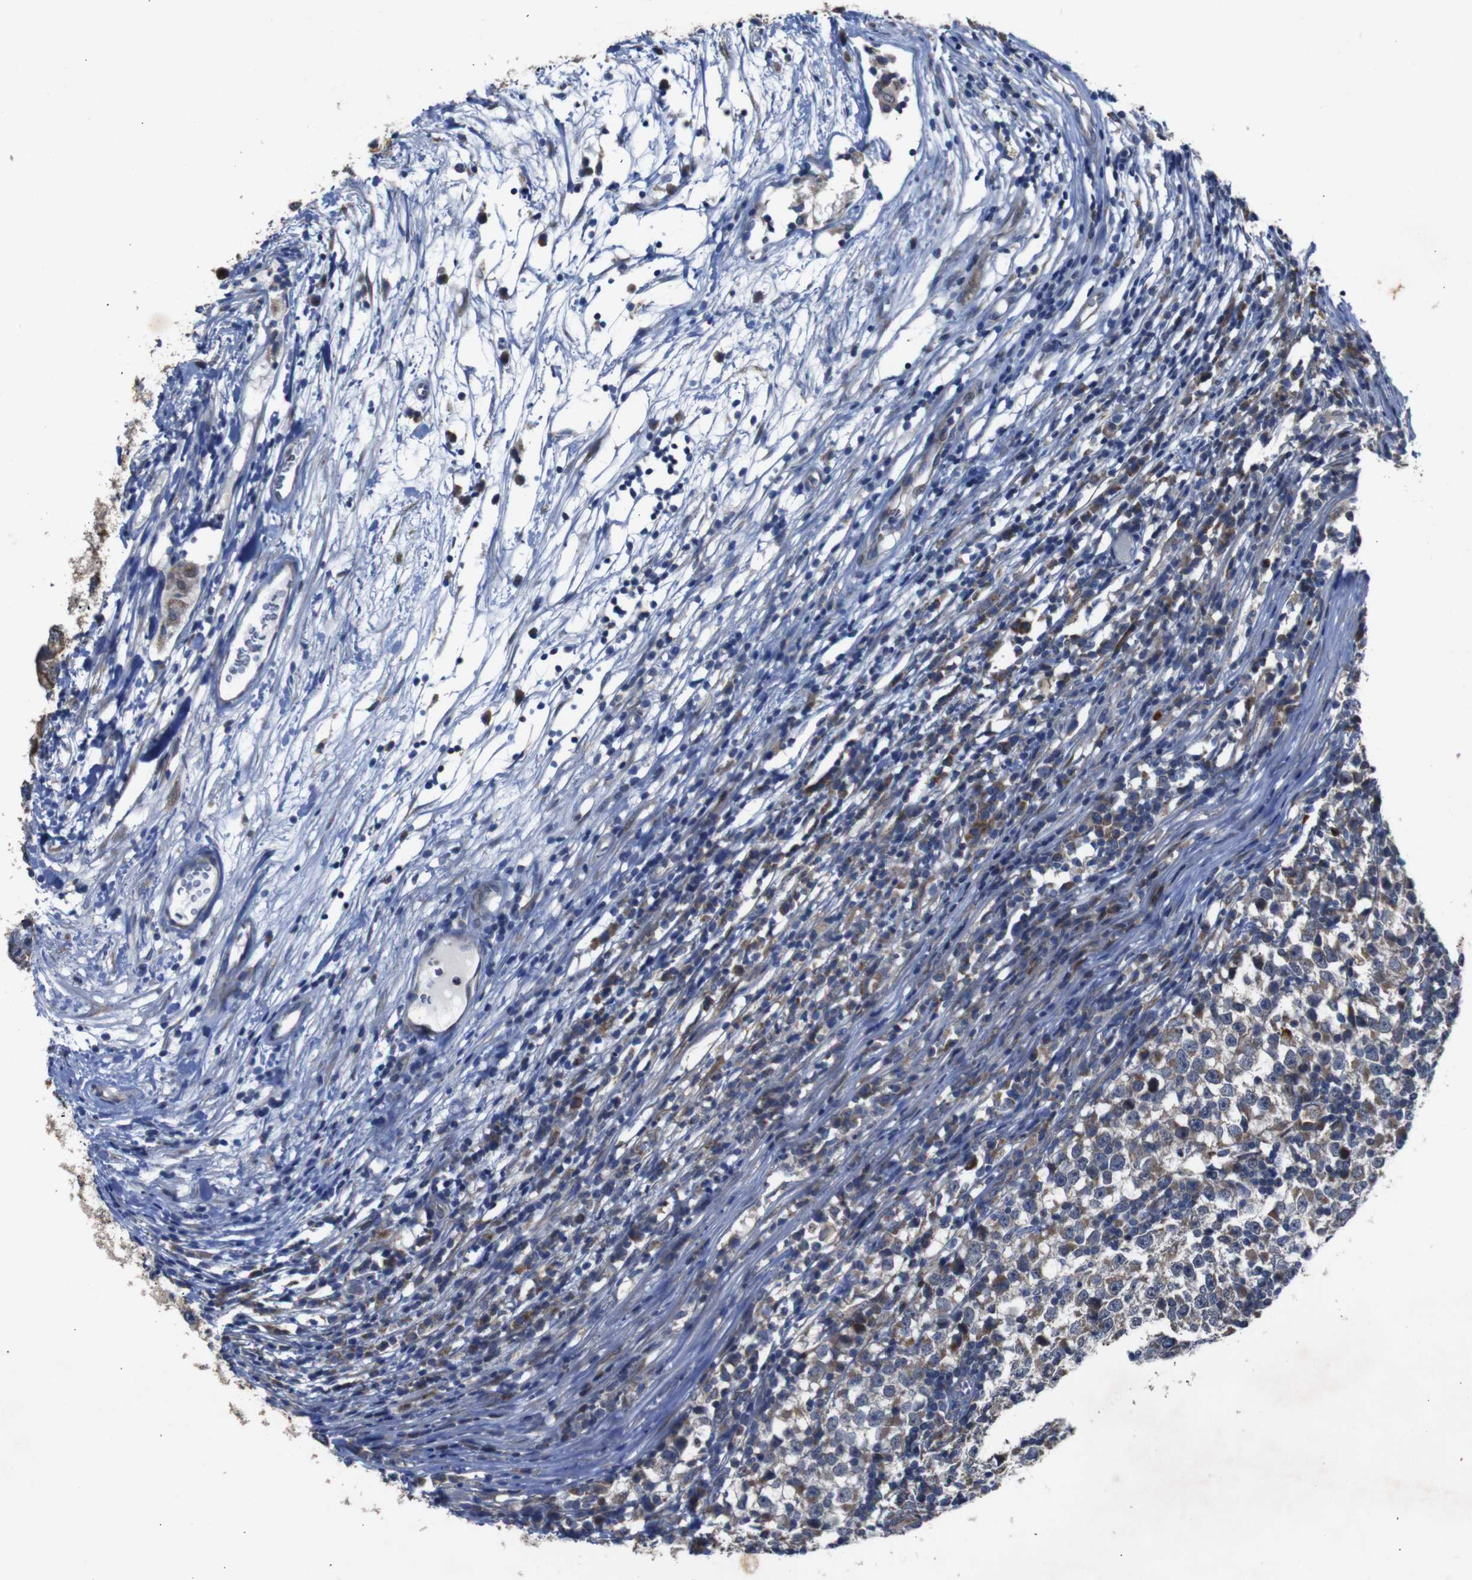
{"staining": {"intensity": "moderate", "quantity": "25%-75%", "location": "cytoplasmic/membranous"}, "tissue": "testis cancer", "cell_type": "Tumor cells", "image_type": "cancer", "snomed": [{"axis": "morphology", "description": "Seminoma, NOS"}, {"axis": "topography", "description": "Testis"}], "caption": "Immunohistochemical staining of human seminoma (testis) exhibits moderate cytoplasmic/membranous protein staining in approximately 25%-75% of tumor cells.", "gene": "CHST10", "patient": {"sex": "male", "age": 65}}